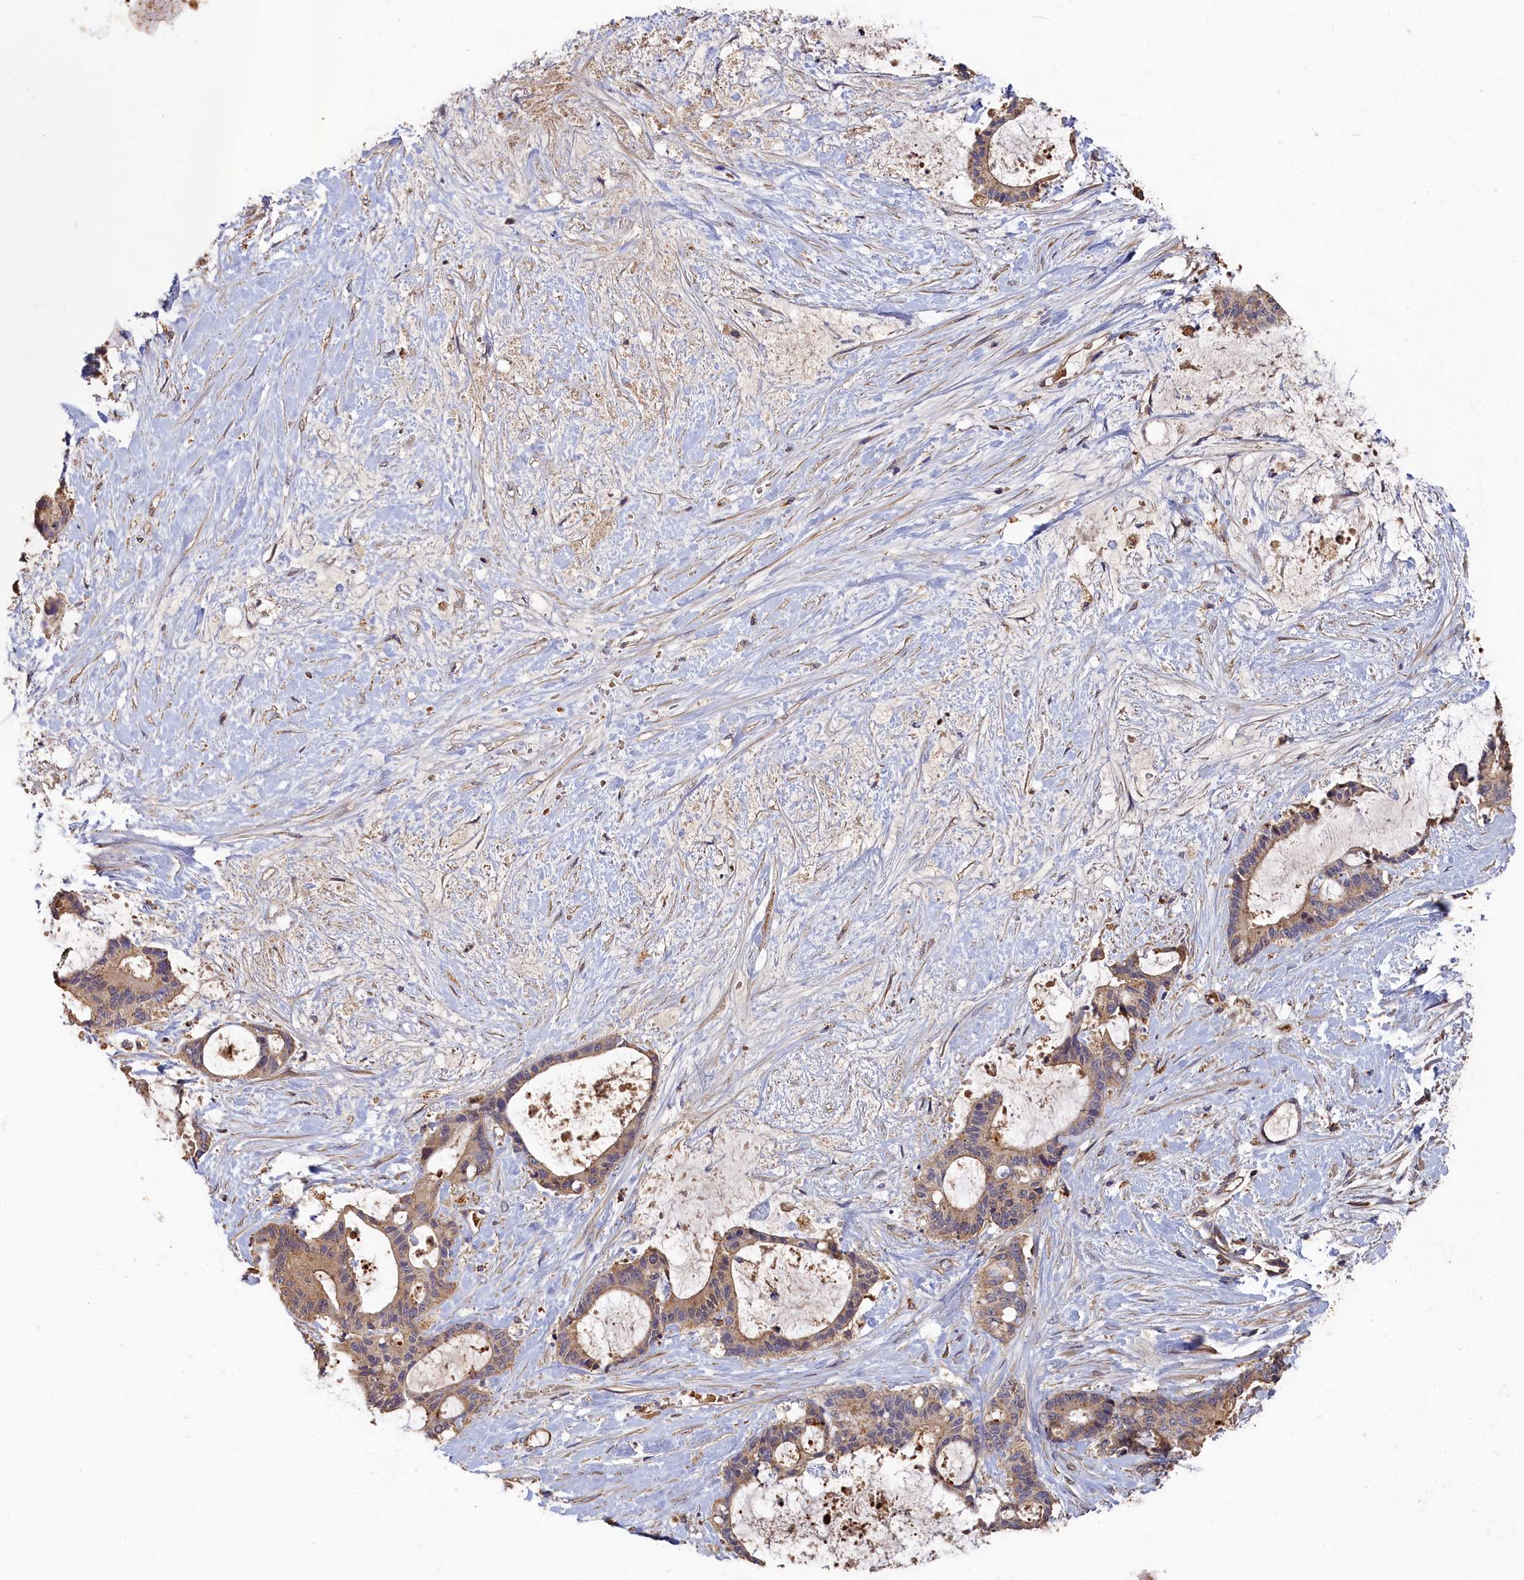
{"staining": {"intensity": "weak", "quantity": ">75%", "location": "cytoplasmic/membranous"}, "tissue": "liver cancer", "cell_type": "Tumor cells", "image_type": "cancer", "snomed": [{"axis": "morphology", "description": "Normal tissue, NOS"}, {"axis": "morphology", "description": "Cholangiocarcinoma"}, {"axis": "topography", "description": "Liver"}, {"axis": "topography", "description": "Peripheral nerve tissue"}], "caption": "Protein analysis of liver cholangiocarcinoma tissue reveals weak cytoplasmic/membranous expression in approximately >75% of tumor cells. (Stains: DAB (3,3'-diaminobenzidine) in brown, nuclei in blue, Microscopy: brightfield microscopy at high magnification).", "gene": "DHRS11", "patient": {"sex": "female", "age": 73}}